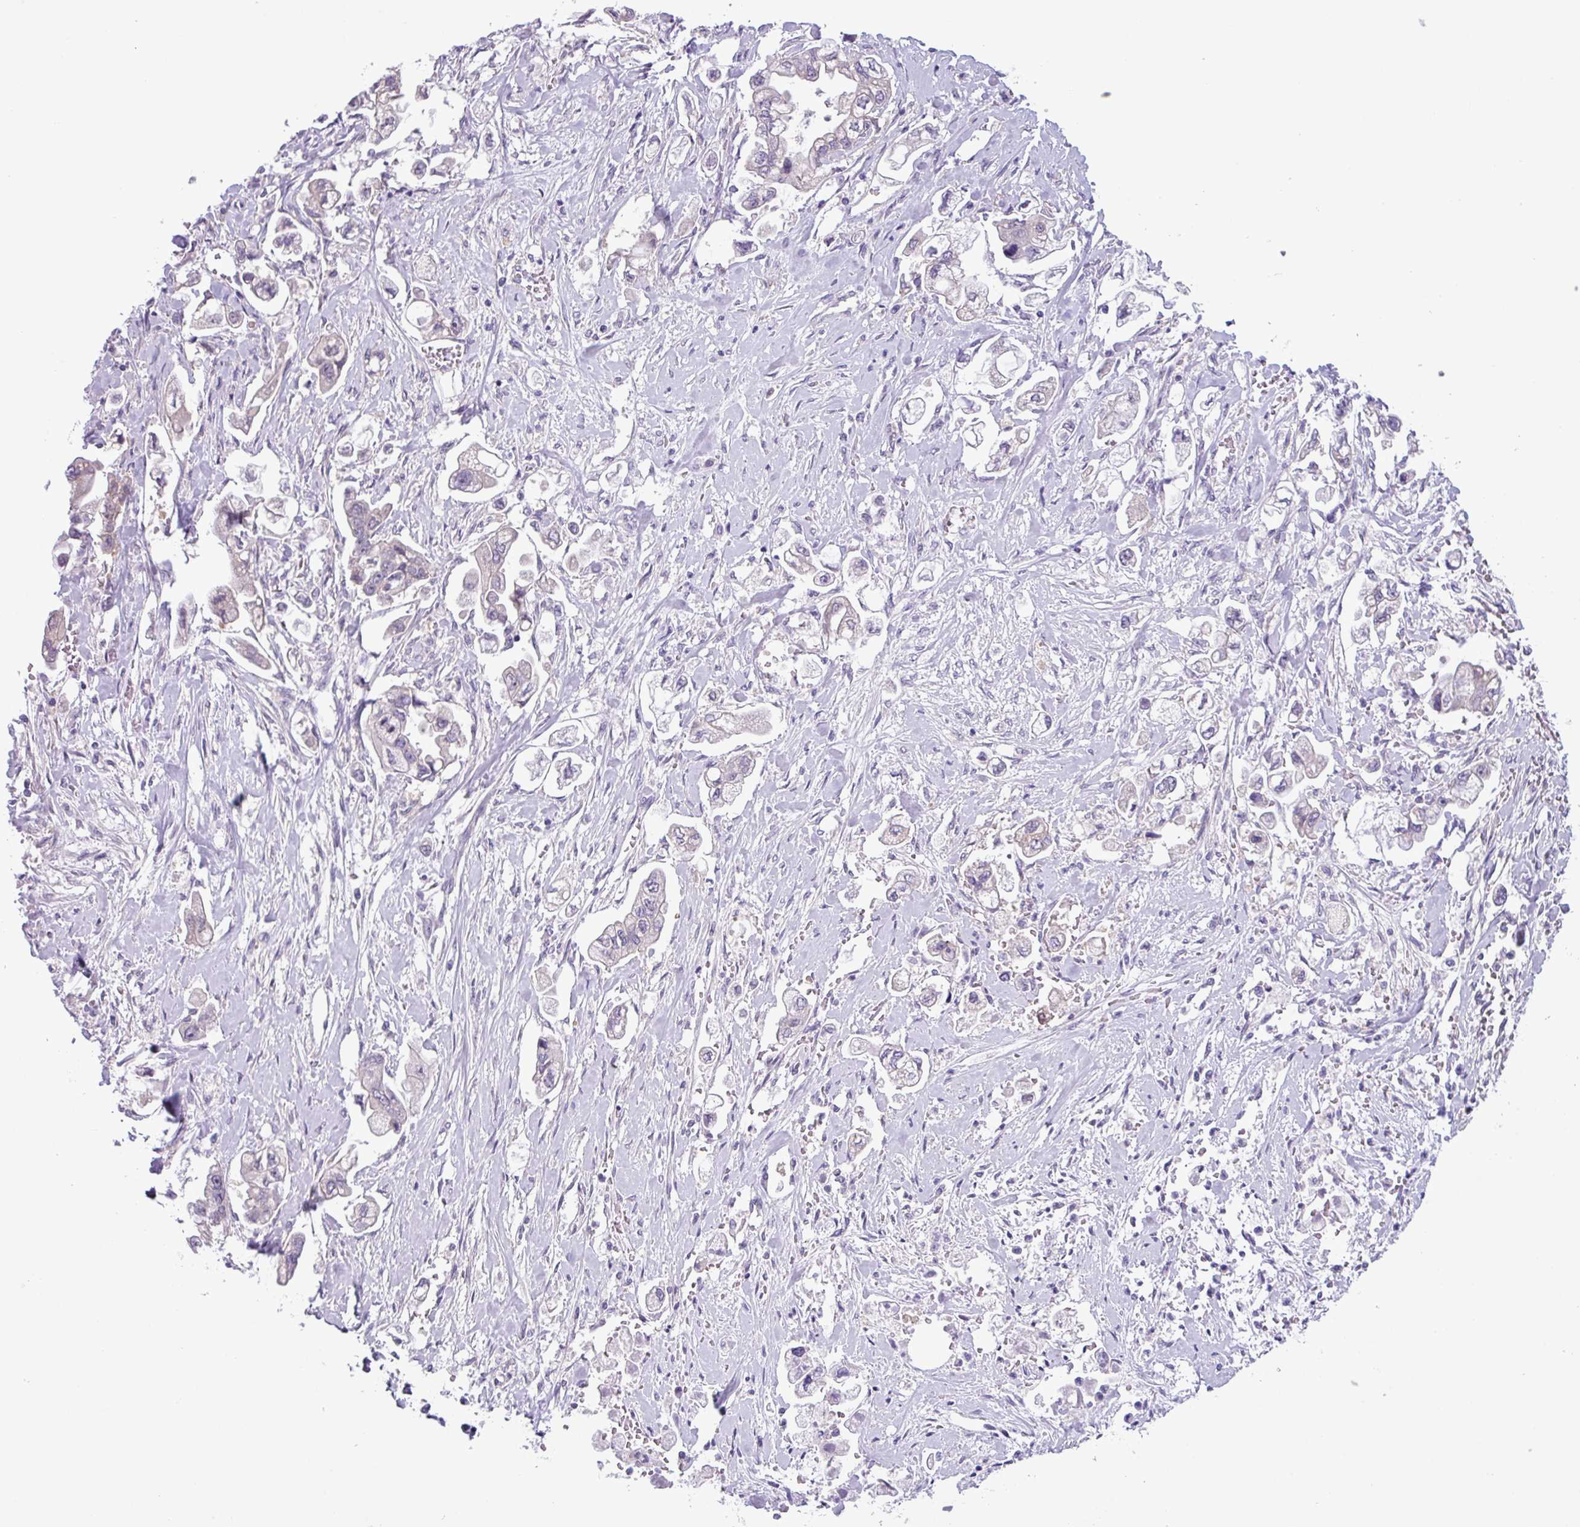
{"staining": {"intensity": "negative", "quantity": "none", "location": "none"}, "tissue": "stomach cancer", "cell_type": "Tumor cells", "image_type": "cancer", "snomed": [{"axis": "morphology", "description": "Adenocarcinoma, NOS"}, {"axis": "topography", "description": "Stomach"}], "caption": "DAB (3,3'-diaminobenzidine) immunohistochemical staining of adenocarcinoma (stomach) shows no significant expression in tumor cells.", "gene": "C20orf27", "patient": {"sex": "male", "age": 62}}